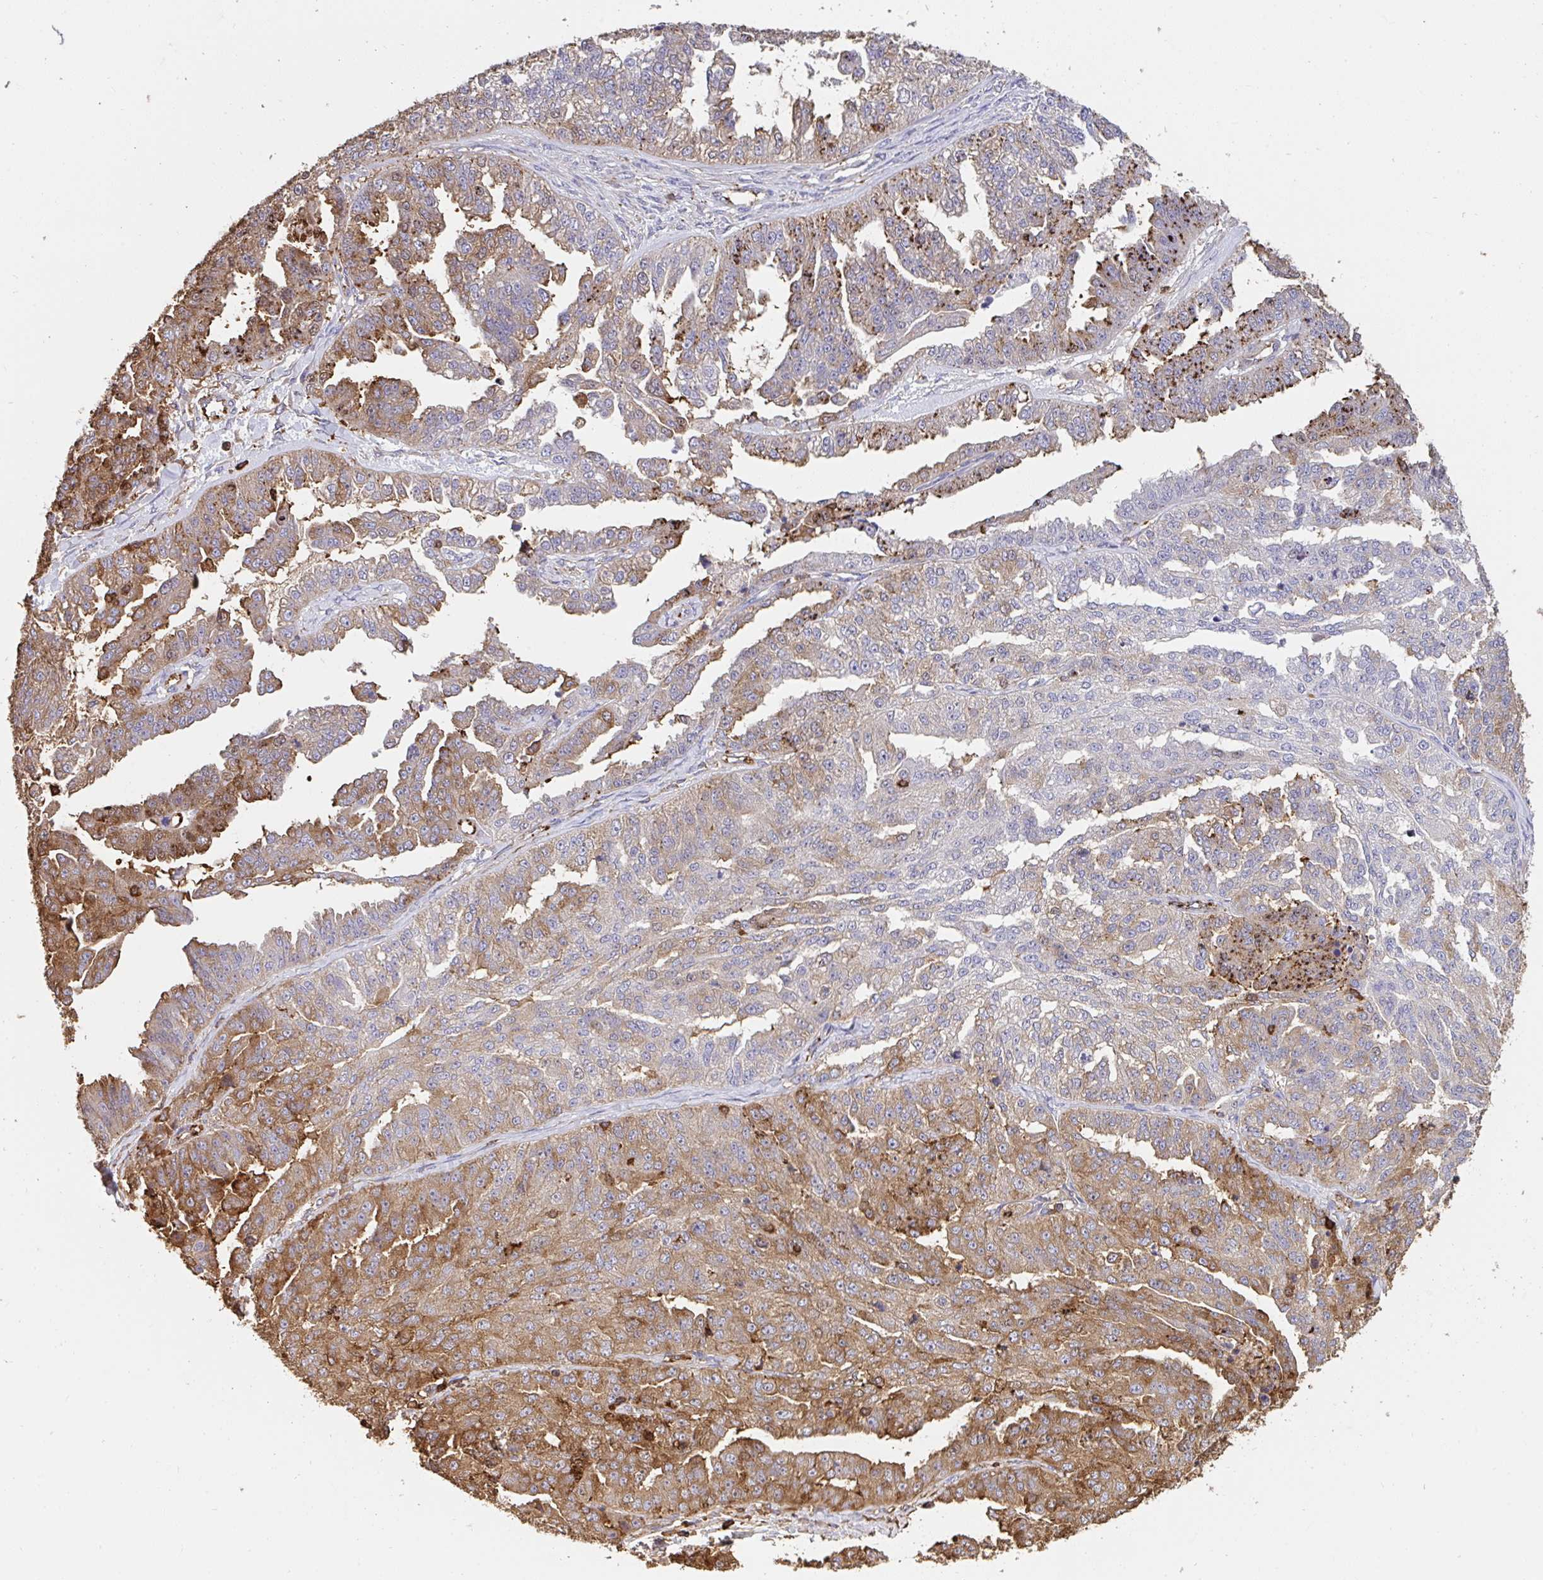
{"staining": {"intensity": "strong", "quantity": "25%-75%", "location": "cytoplasmic/membranous"}, "tissue": "ovarian cancer", "cell_type": "Tumor cells", "image_type": "cancer", "snomed": [{"axis": "morphology", "description": "Cystadenocarcinoma, serous, NOS"}, {"axis": "topography", "description": "Ovary"}], "caption": "IHC photomicrograph of human serous cystadenocarcinoma (ovarian) stained for a protein (brown), which reveals high levels of strong cytoplasmic/membranous positivity in about 25%-75% of tumor cells.", "gene": "CFL1", "patient": {"sex": "female", "age": 58}}